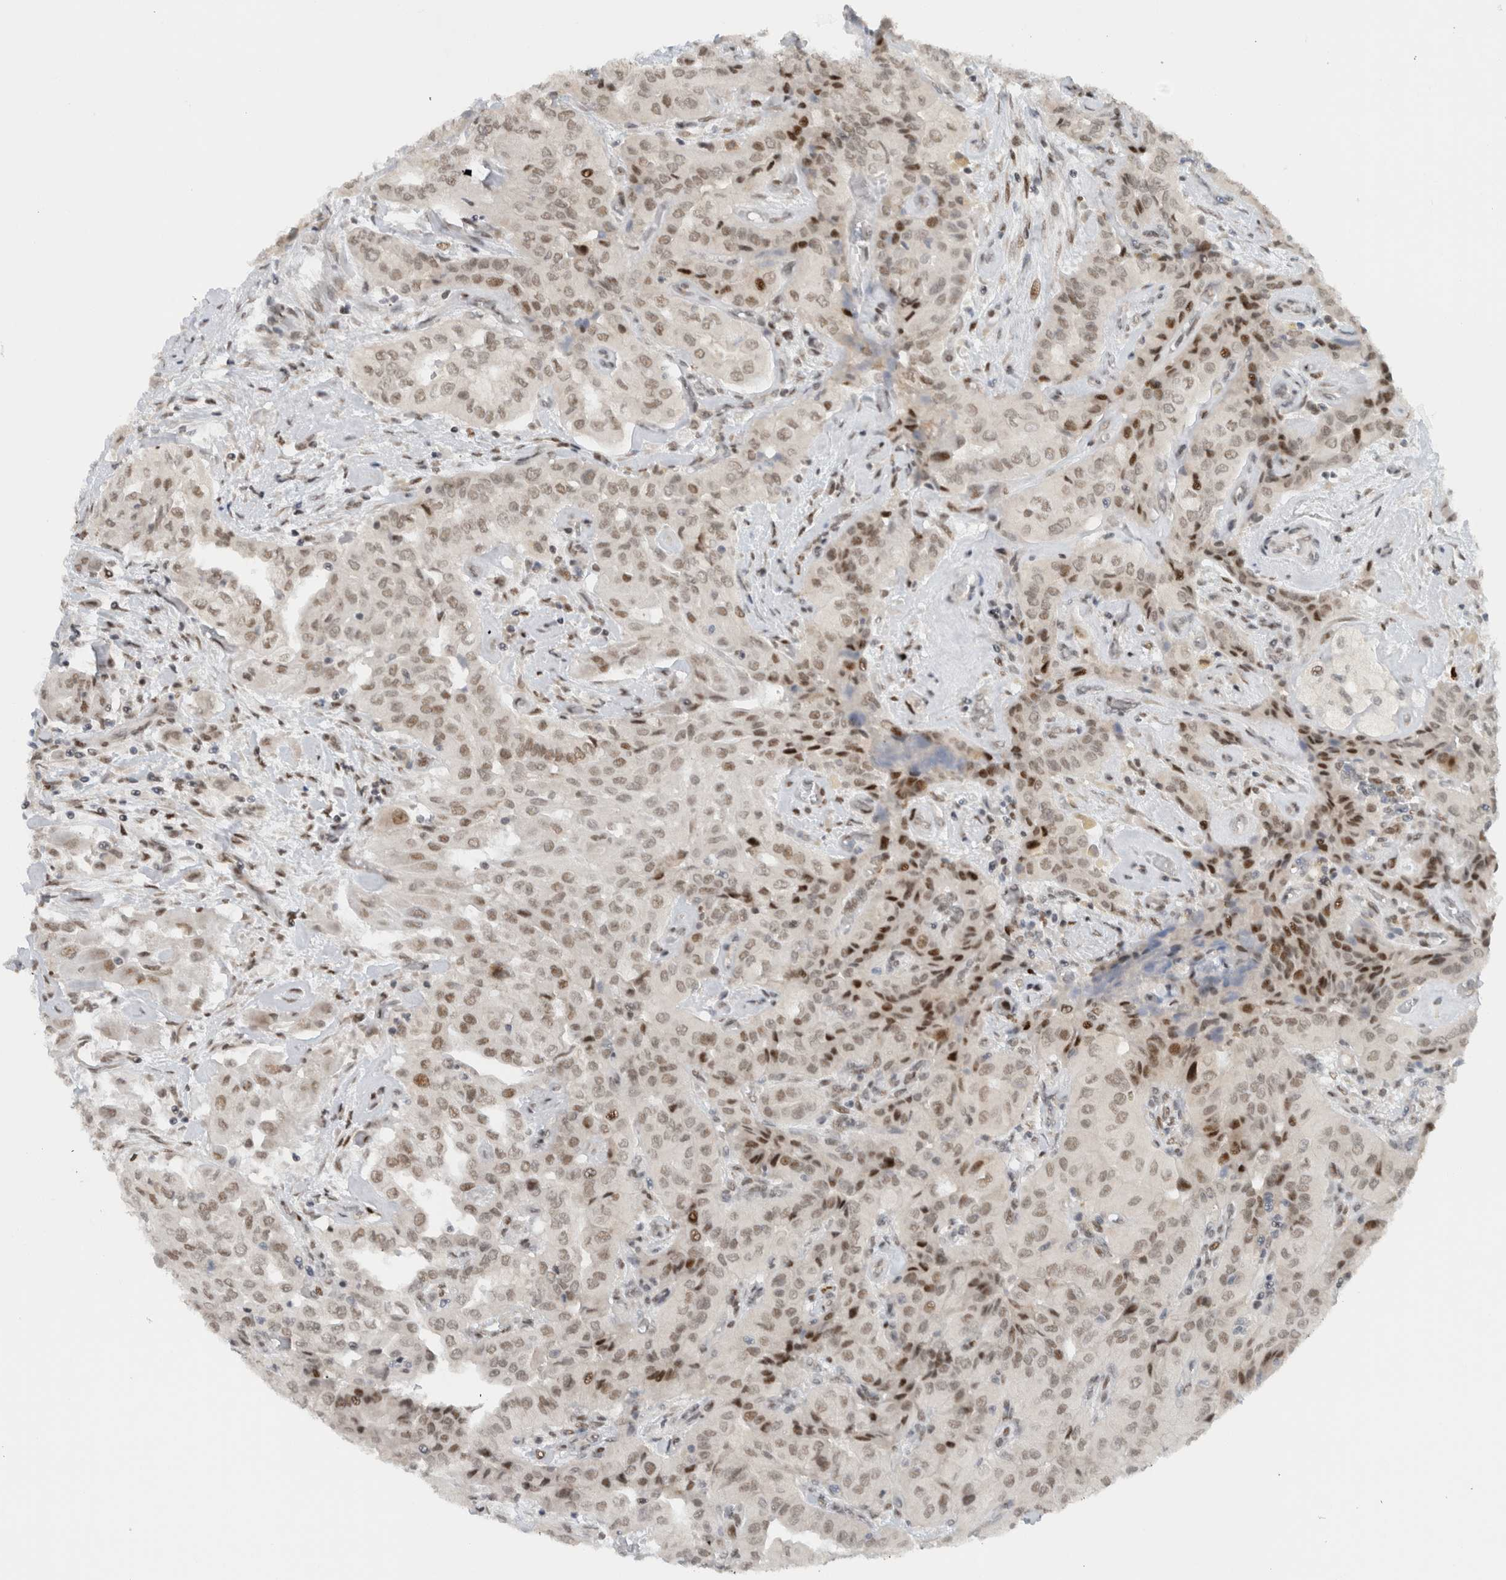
{"staining": {"intensity": "moderate", "quantity": ">75%", "location": "nuclear"}, "tissue": "thyroid cancer", "cell_type": "Tumor cells", "image_type": "cancer", "snomed": [{"axis": "morphology", "description": "Papillary adenocarcinoma, NOS"}, {"axis": "topography", "description": "Thyroid gland"}], "caption": "A high-resolution micrograph shows immunohistochemistry (IHC) staining of papillary adenocarcinoma (thyroid), which reveals moderate nuclear staining in approximately >75% of tumor cells. (brown staining indicates protein expression, while blue staining denotes nuclei).", "gene": "HNRNPR", "patient": {"sex": "female", "age": 59}}